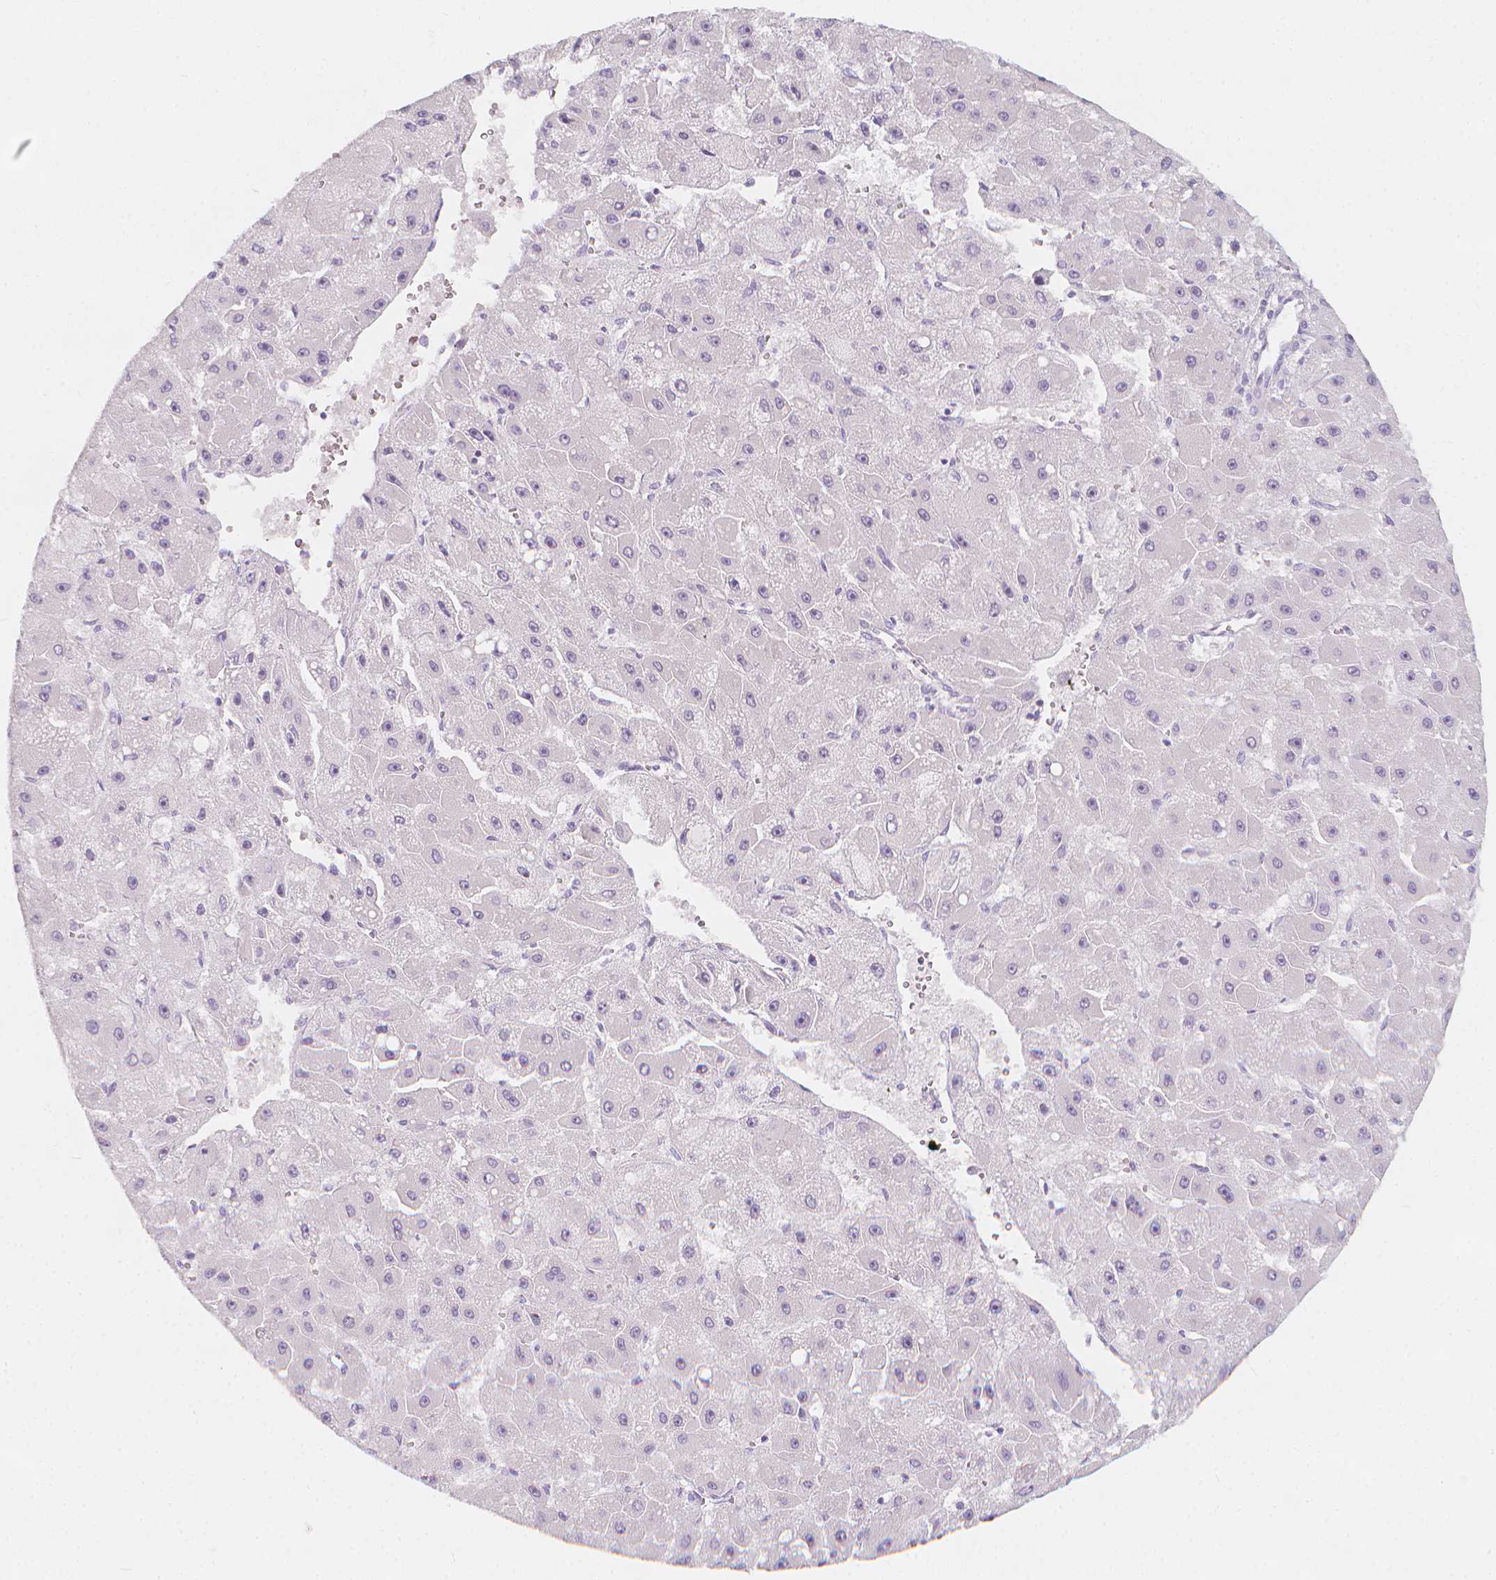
{"staining": {"intensity": "negative", "quantity": "none", "location": "none"}, "tissue": "liver cancer", "cell_type": "Tumor cells", "image_type": "cancer", "snomed": [{"axis": "morphology", "description": "Carcinoma, Hepatocellular, NOS"}, {"axis": "topography", "description": "Liver"}], "caption": "The histopathology image exhibits no significant staining in tumor cells of liver hepatocellular carcinoma. (Stains: DAB (3,3'-diaminobenzidine) immunohistochemistry (IHC) with hematoxylin counter stain, Microscopy: brightfield microscopy at high magnification).", "gene": "RBFOX1", "patient": {"sex": "female", "age": 25}}